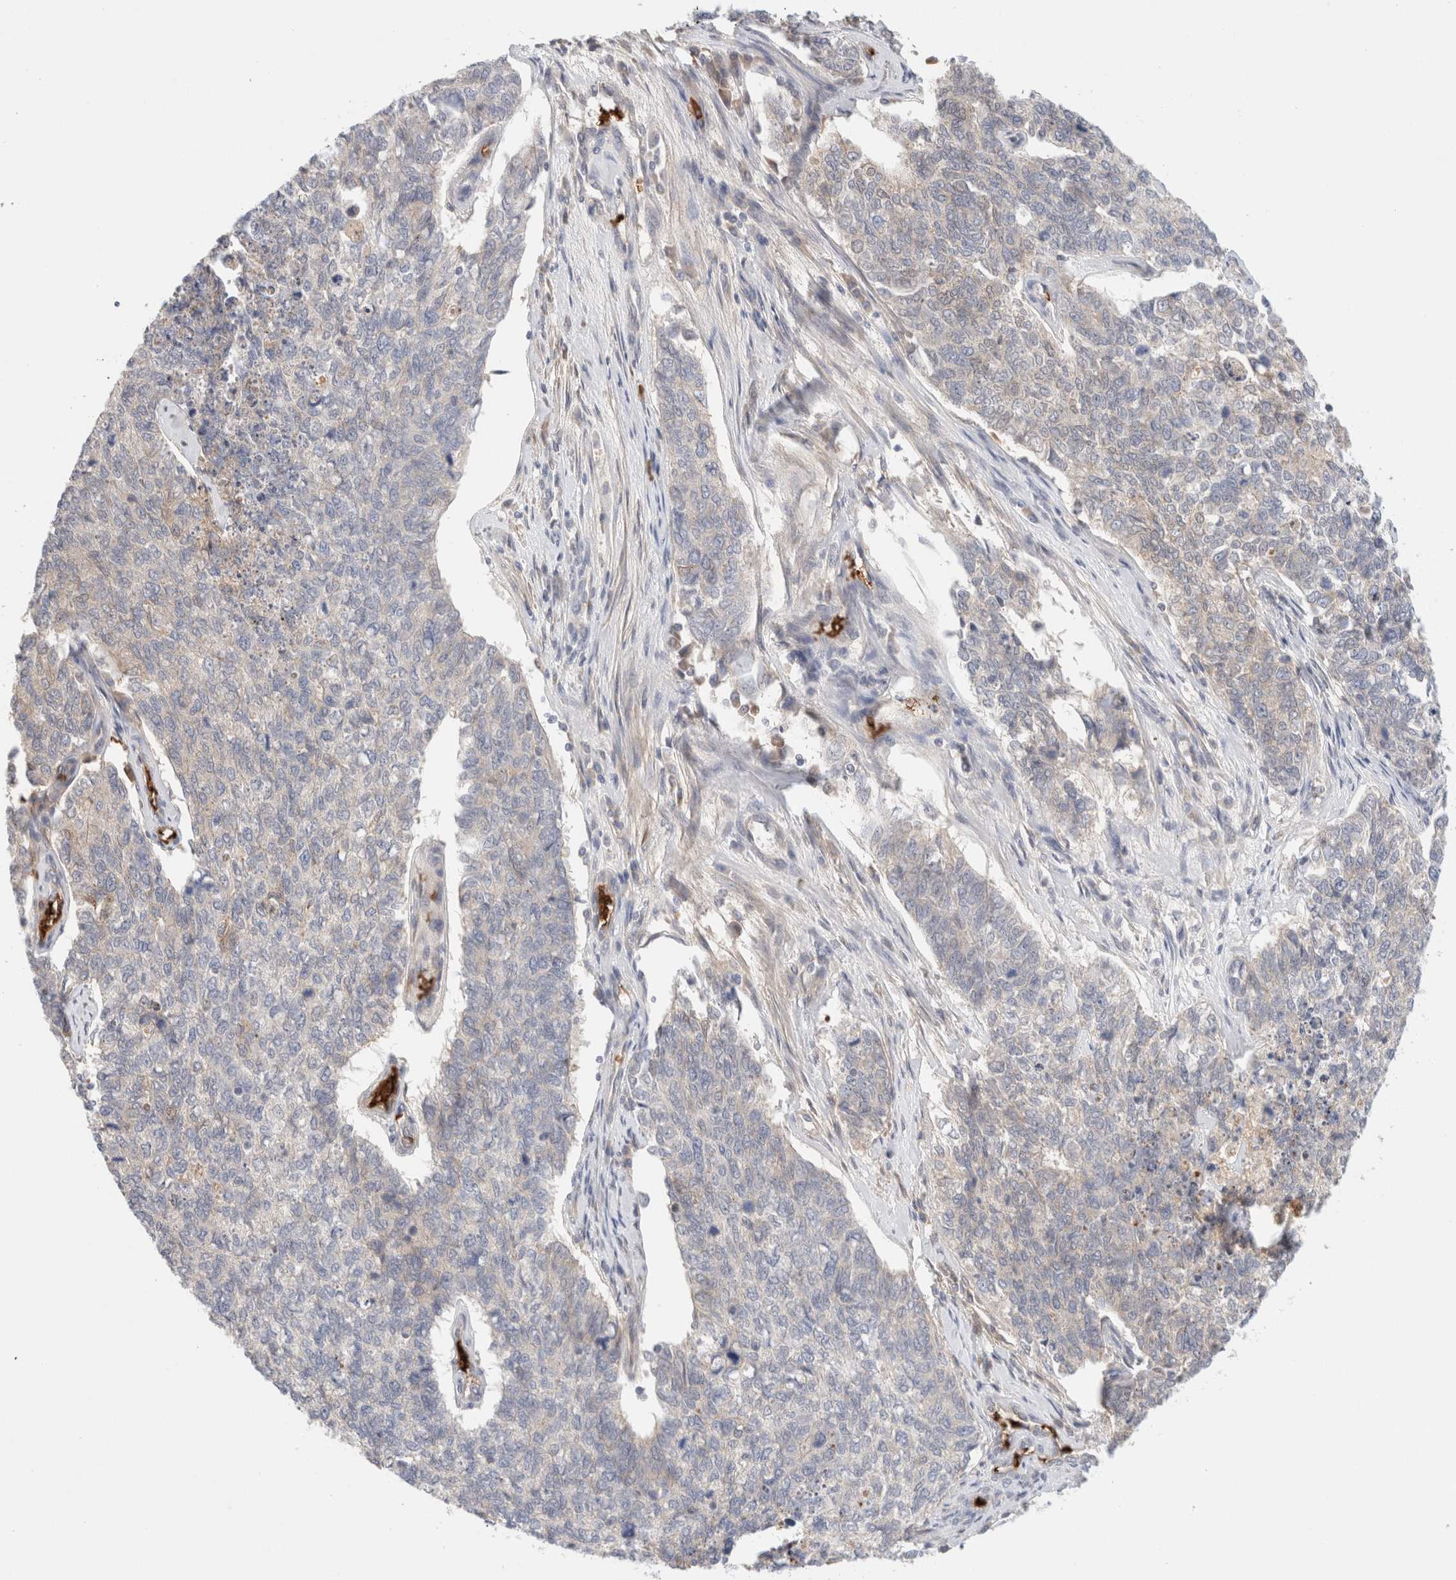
{"staining": {"intensity": "weak", "quantity": "<25%", "location": "cytoplasmic/membranous"}, "tissue": "cervical cancer", "cell_type": "Tumor cells", "image_type": "cancer", "snomed": [{"axis": "morphology", "description": "Squamous cell carcinoma, NOS"}, {"axis": "topography", "description": "Cervix"}], "caption": "Immunohistochemistry of cervical cancer demonstrates no positivity in tumor cells.", "gene": "MST1", "patient": {"sex": "female", "age": 63}}